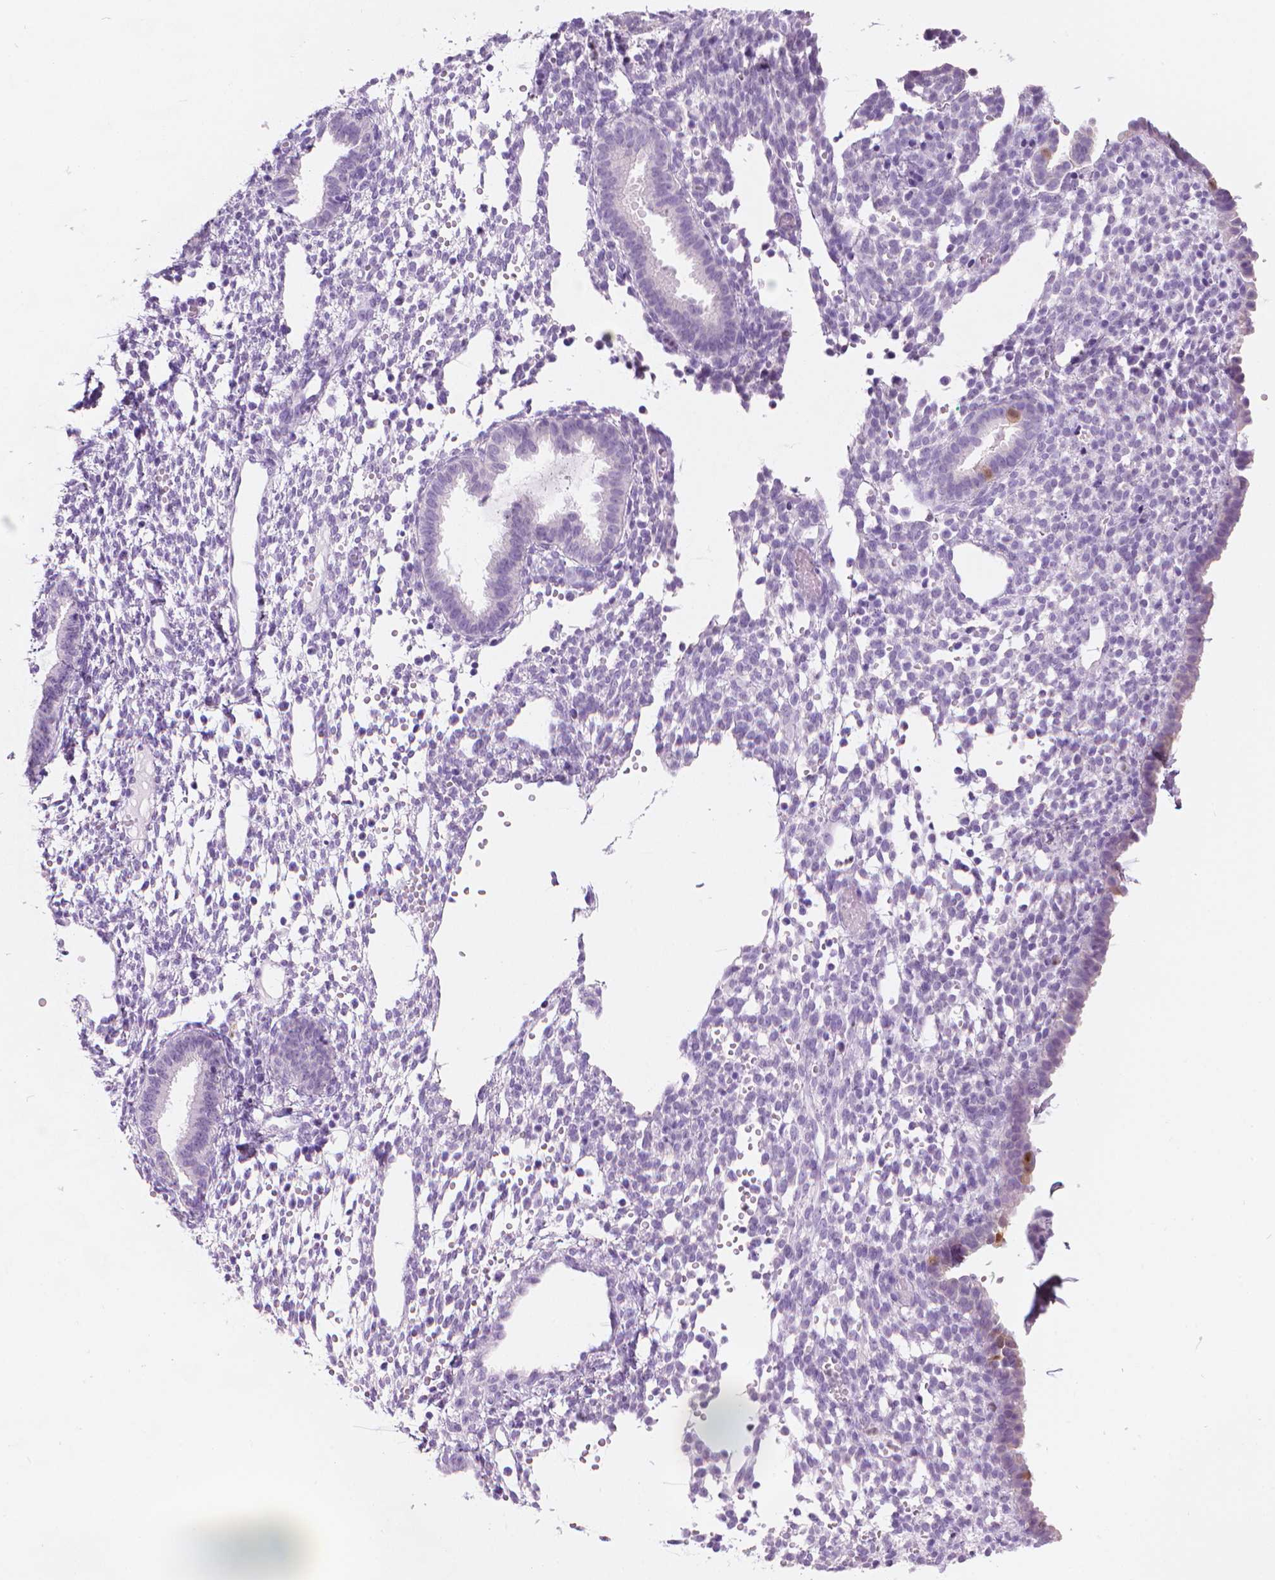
{"staining": {"intensity": "negative", "quantity": "none", "location": "none"}, "tissue": "endometrium", "cell_type": "Cells in endometrial stroma", "image_type": "normal", "snomed": [{"axis": "morphology", "description": "Normal tissue, NOS"}, {"axis": "topography", "description": "Endometrium"}], "caption": "Immunohistochemistry (IHC) image of unremarkable endometrium: endometrium stained with DAB (3,3'-diaminobenzidine) shows no significant protein expression in cells in endometrial stroma.", "gene": "TTC29", "patient": {"sex": "female", "age": 36}}